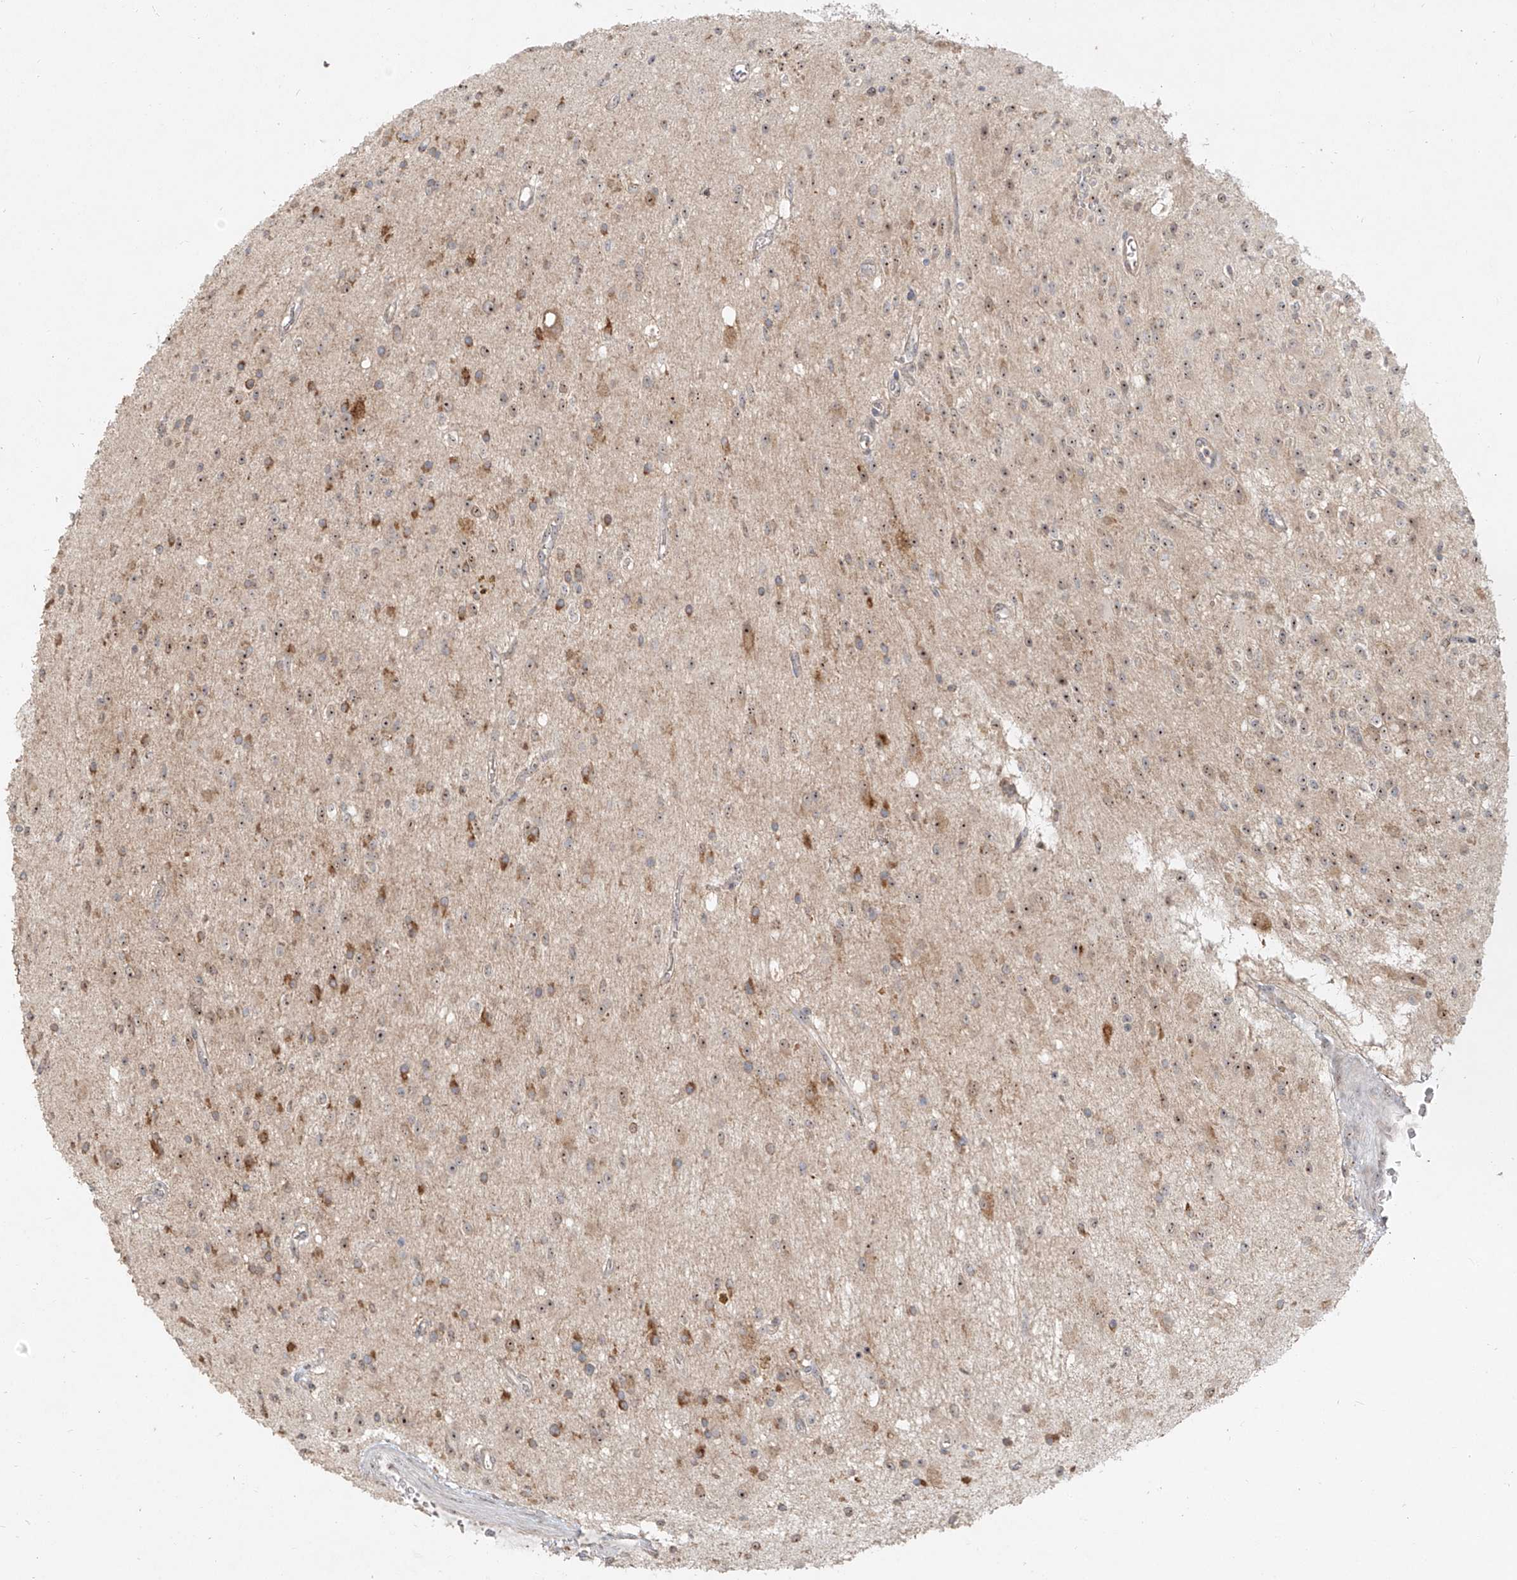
{"staining": {"intensity": "moderate", "quantity": "25%-75%", "location": "cytoplasmic/membranous,nuclear"}, "tissue": "glioma", "cell_type": "Tumor cells", "image_type": "cancer", "snomed": [{"axis": "morphology", "description": "Glioma, malignant, High grade"}, {"axis": "topography", "description": "Brain"}], "caption": "Moderate cytoplasmic/membranous and nuclear staining for a protein is identified in about 25%-75% of tumor cells of malignant glioma (high-grade) using IHC.", "gene": "BYSL", "patient": {"sex": "male", "age": 34}}